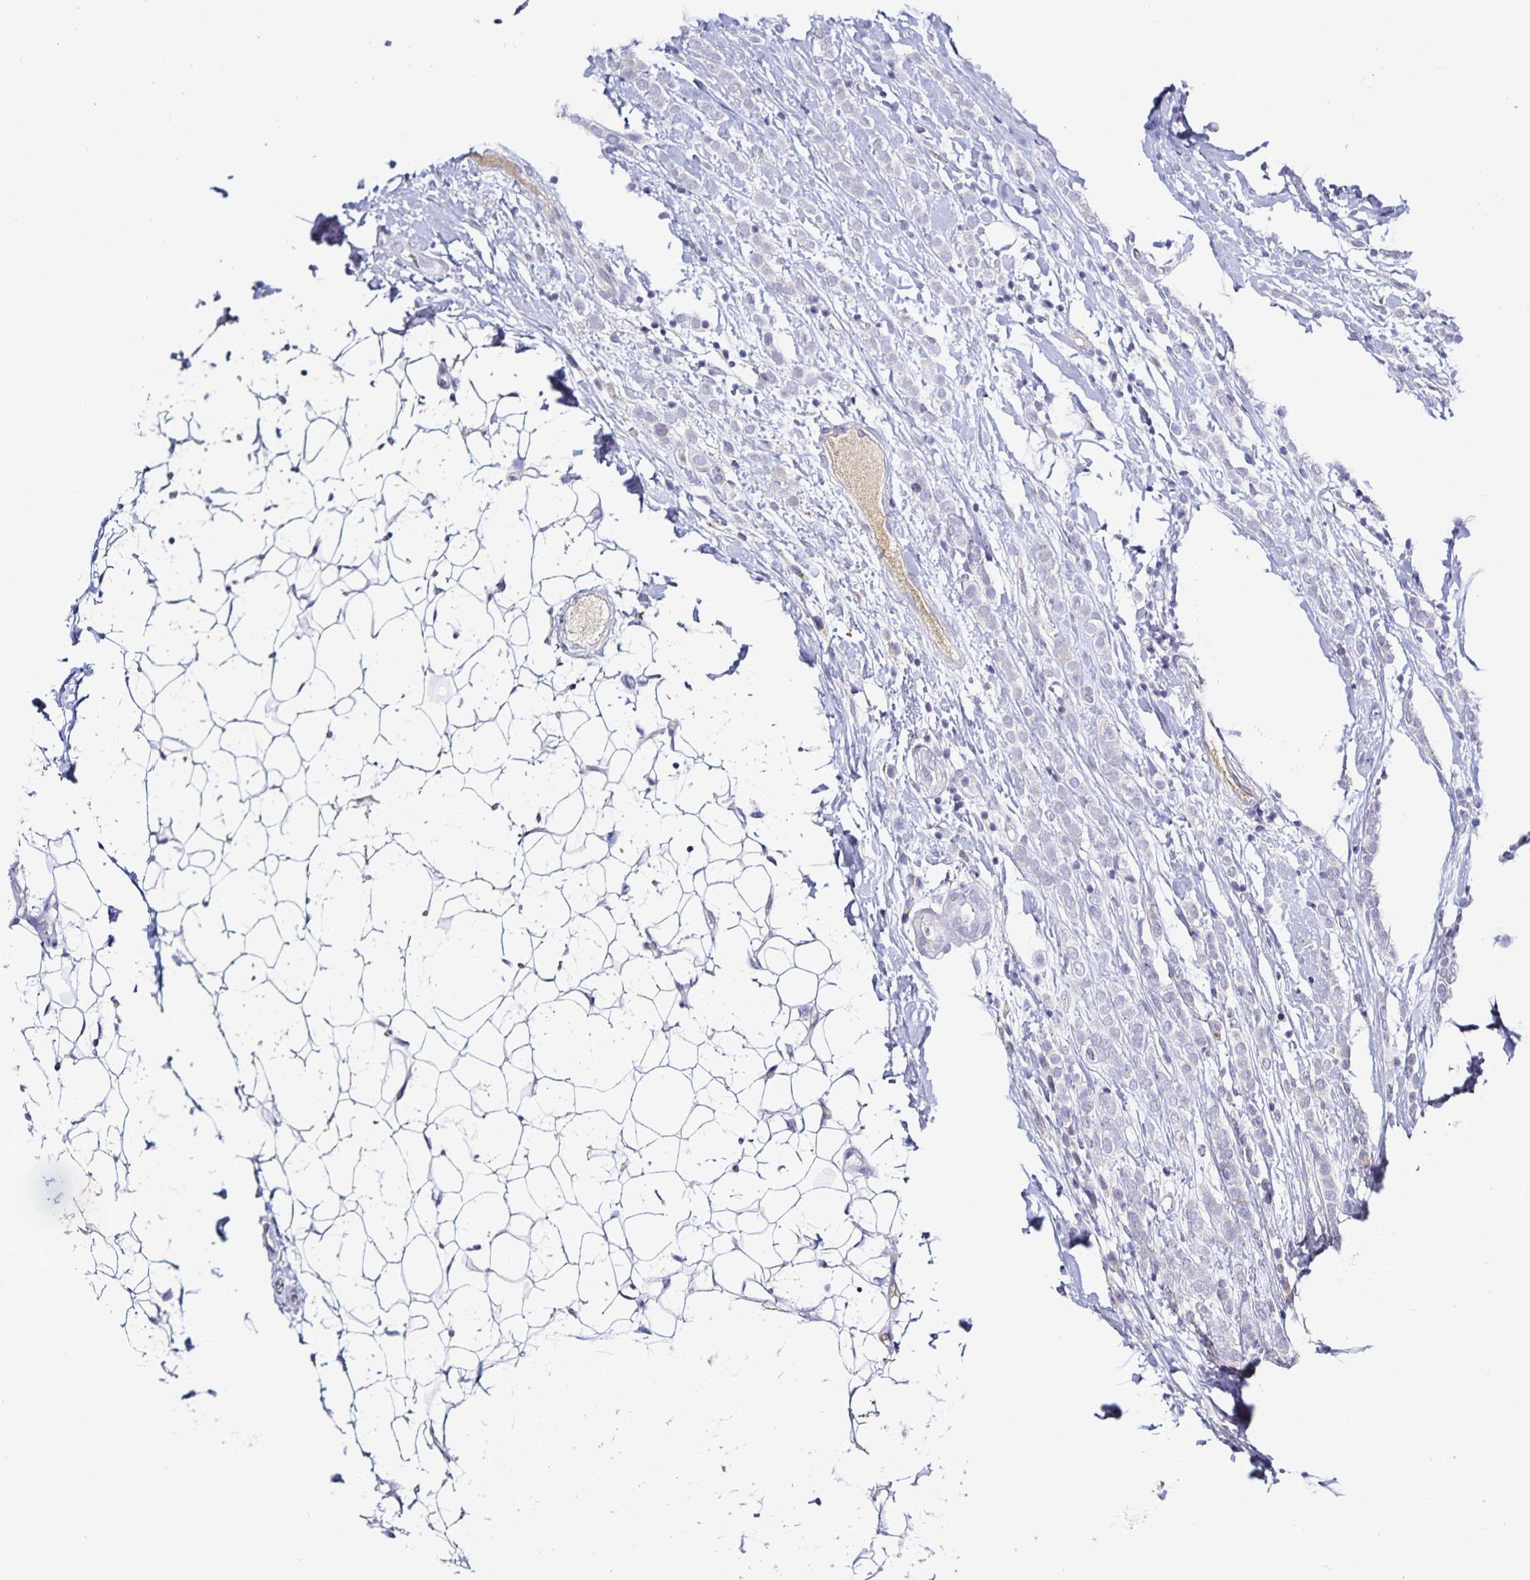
{"staining": {"intensity": "negative", "quantity": "none", "location": "none"}, "tissue": "breast cancer", "cell_type": "Tumor cells", "image_type": "cancer", "snomed": [{"axis": "morphology", "description": "Lobular carcinoma"}, {"axis": "topography", "description": "Breast"}], "caption": "The histopathology image exhibits no staining of tumor cells in lobular carcinoma (breast). The staining was performed using DAB to visualize the protein expression in brown, while the nuclei were stained in blue with hematoxylin (Magnification: 20x).", "gene": "TTR", "patient": {"sex": "female", "age": 49}}